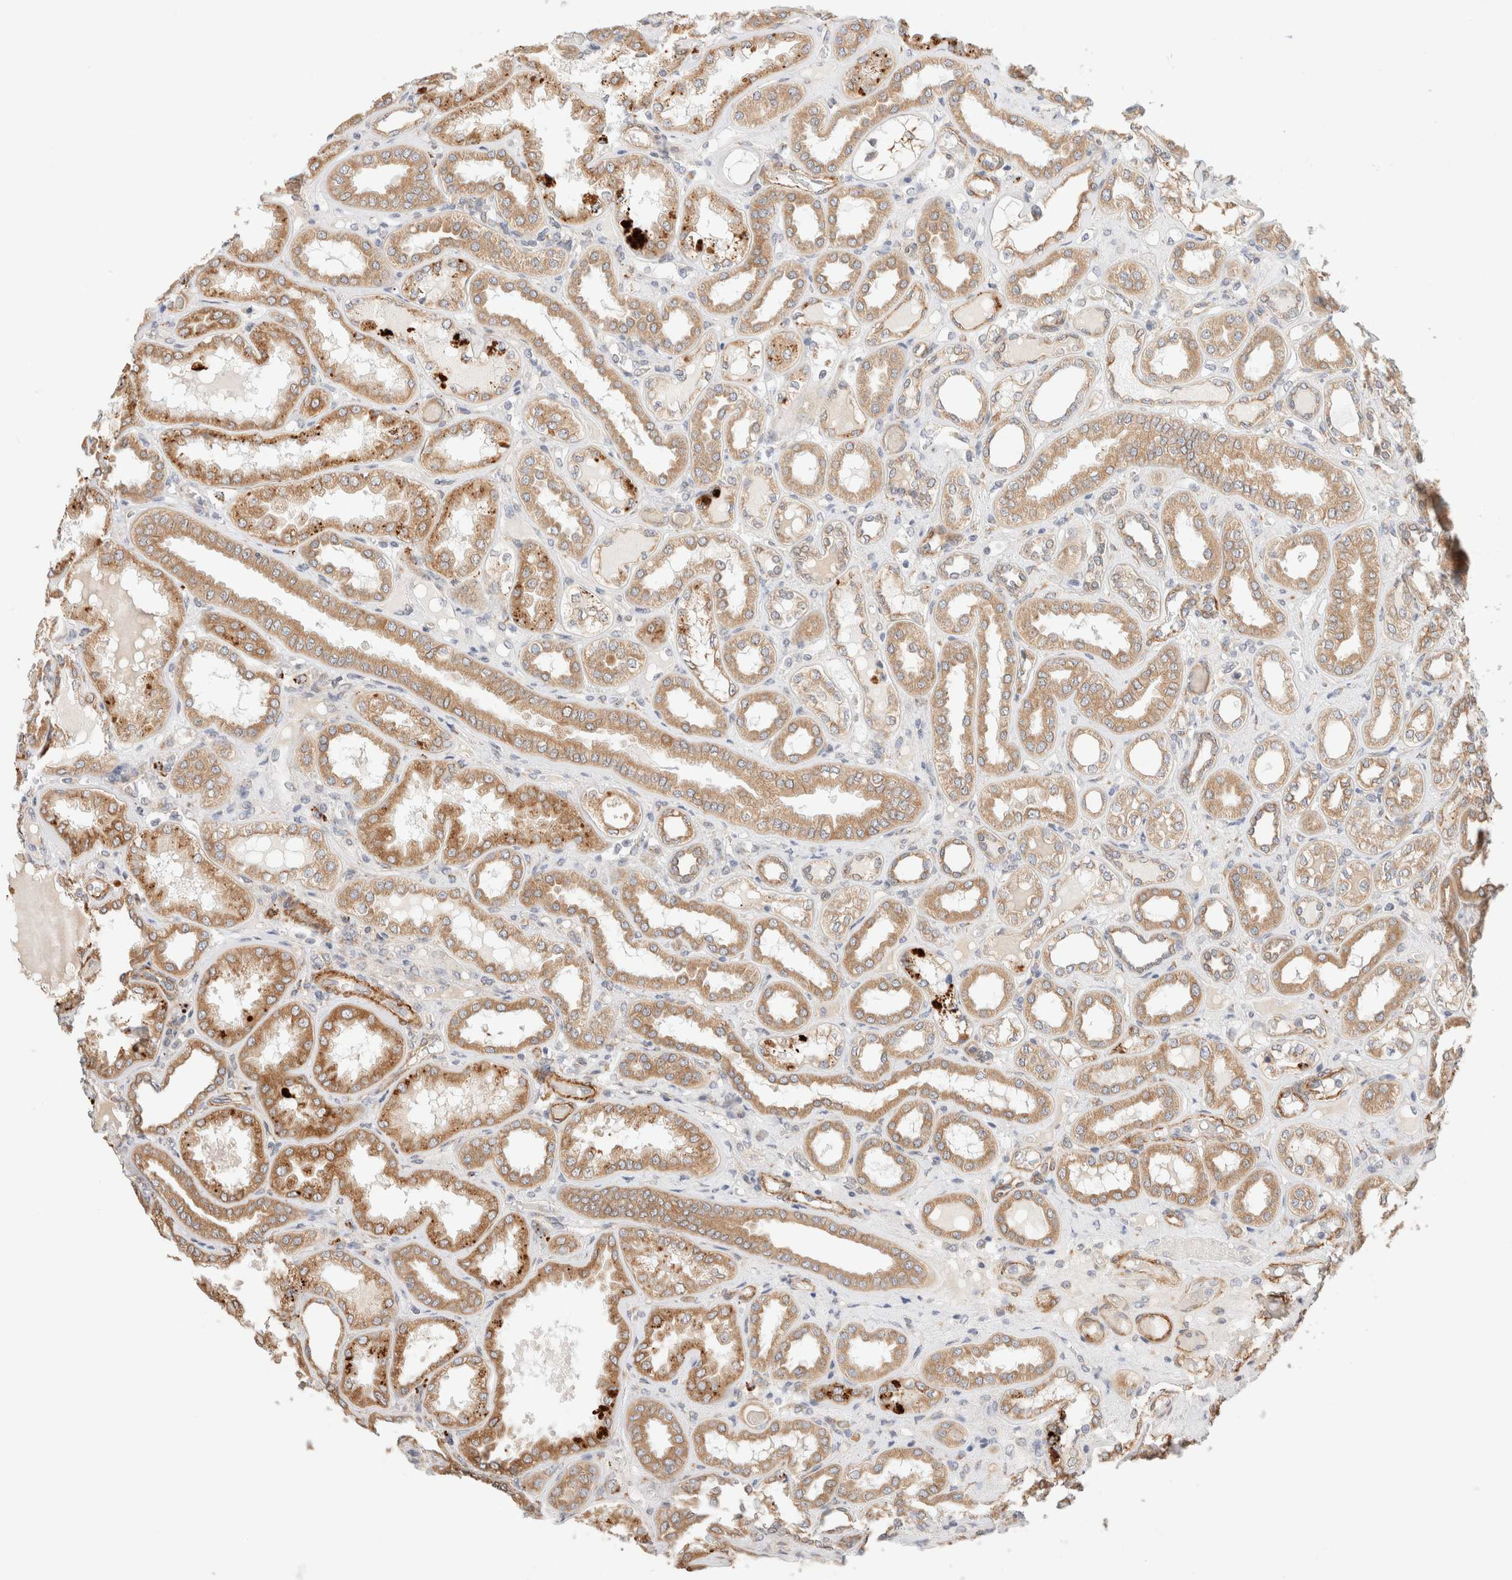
{"staining": {"intensity": "moderate", "quantity": "<25%", "location": "cytoplasmic/membranous"}, "tissue": "kidney", "cell_type": "Cells in glomeruli", "image_type": "normal", "snomed": [{"axis": "morphology", "description": "Normal tissue, NOS"}, {"axis": "topography", "description": "Kidney"}], "caption": "Brown immunohistochemical staining in unremarkable kidney reveals moderate cytoplasmic/membranous positivity in about <25% of cells in glomeruli. The staining was performed using DAB (3,3'-diaminobenzidine), with brown indicating positive protein expression. Nuclei are stained blue with hematoxylin.", "gene": "RRP15", "patient": {"sex": "female", "age": 56}}